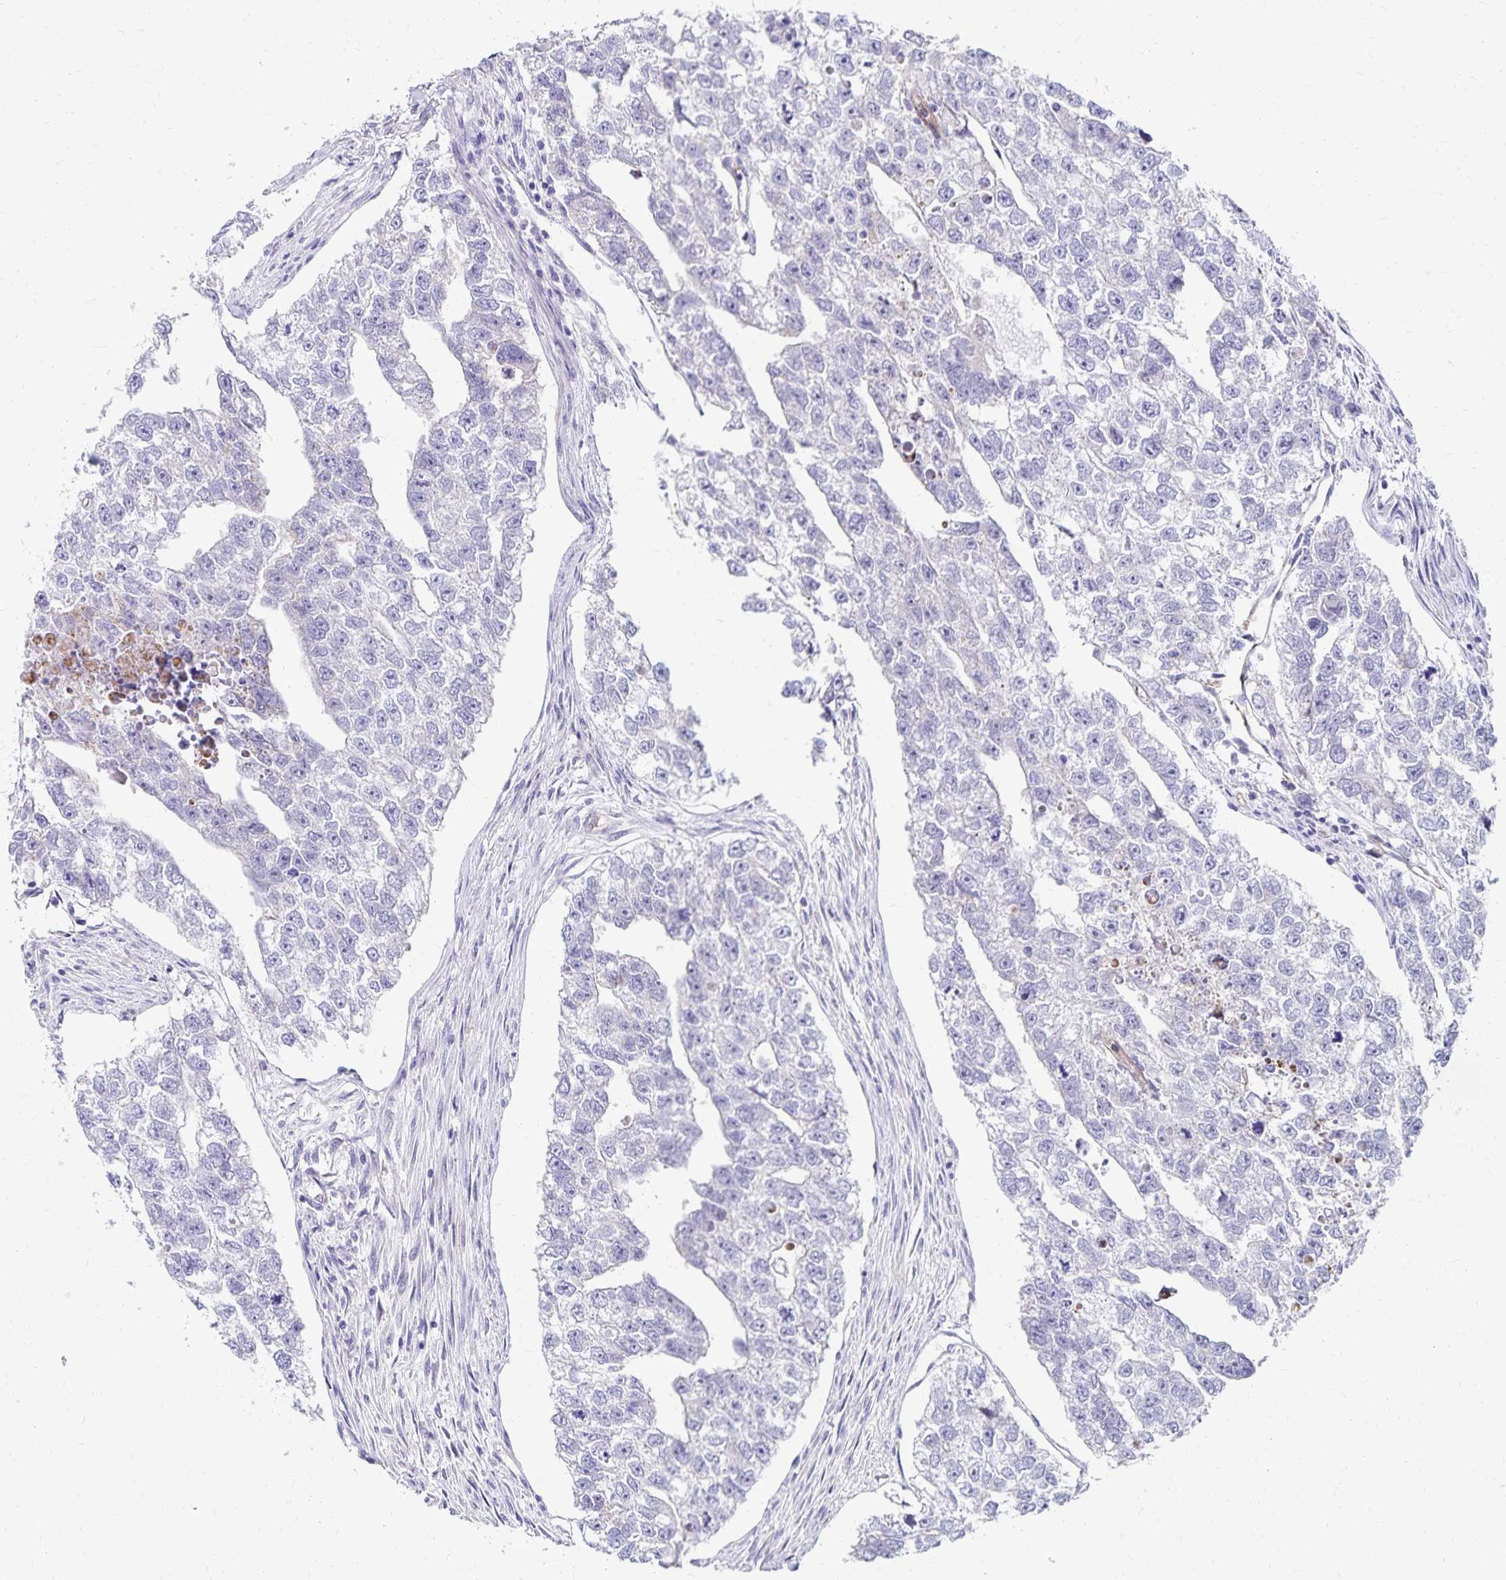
{"staining": {"intensity": "negative", "quantity": "none", "location": "none"}, "tissue": "testis cancer", "cell_type": "Tumor cells", "image_type": "cancer", "snomed": [{"axis": "morphology", "description": "Carcinoma, Embryonal, NOS"}, {"axis": "morphology", "description": "Teratoma, malignant, NOS"}, {"axis": "topography", "description": "Testis"}], "caption": "DAB immunohistochemical staining of human testis cancer displays no significant positivity in tumor cells.", "gene": "NECAP1", "patient": {"sex": "male", "age": 44}}